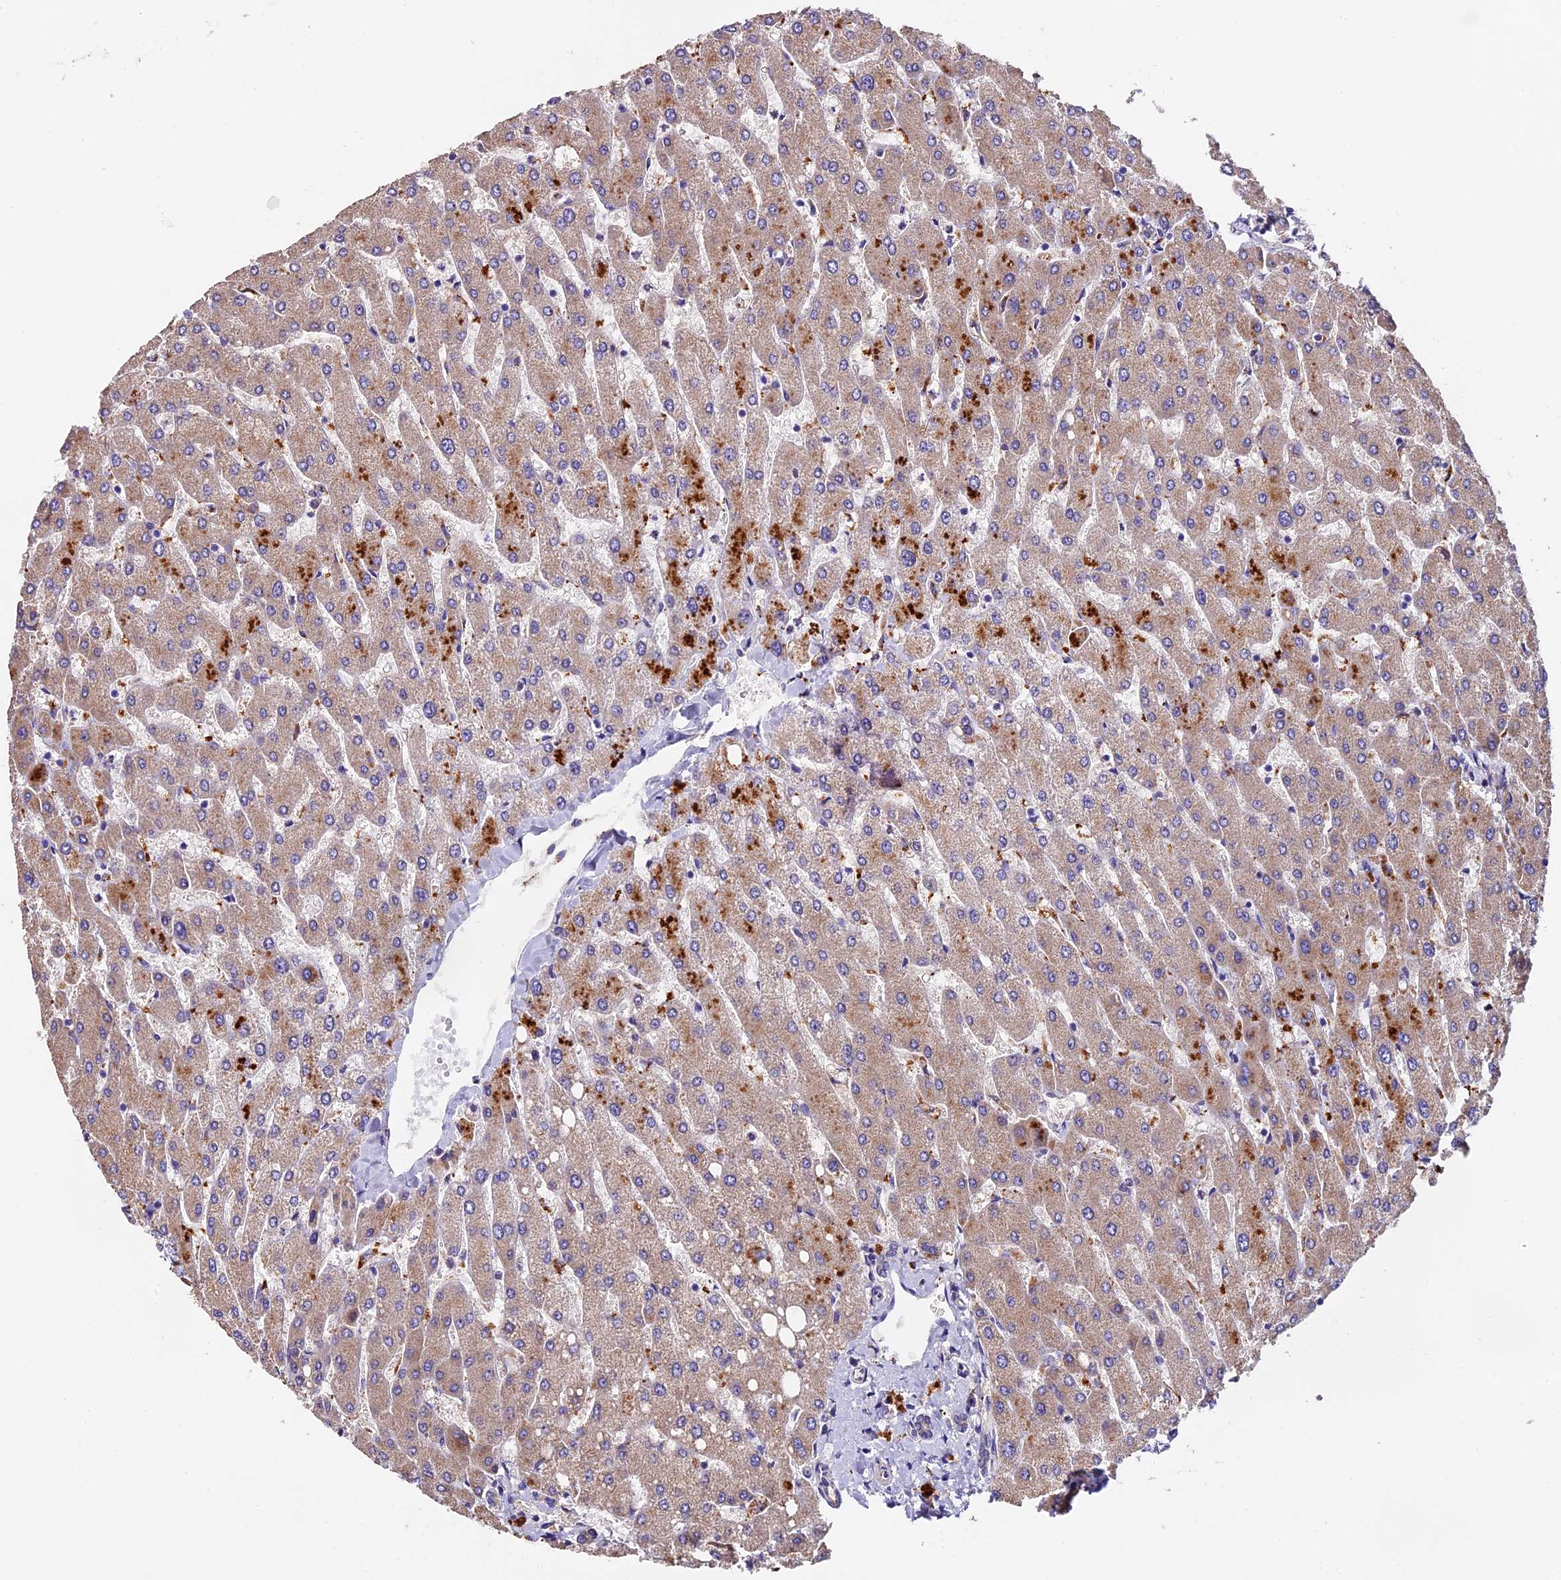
{"staining": {"intensity": "weak", "quantity": "<25%", "location": "cytoplasmic/membranous"}, "tissue": "liver", "cell_type": "Cholangiocytes", "image_type": "normal", "snomed": [{"axis": "morphology", "description": "Normal tissue, NOS"}, {"axis": "topography", "description": "Liver"}], "caption": "Immunohistochemical staining of unremarkable human liver shows no significant expression in cholangiocytes.", "gene": "CLN5", "patient": {"sex": "male", "age": 55}}